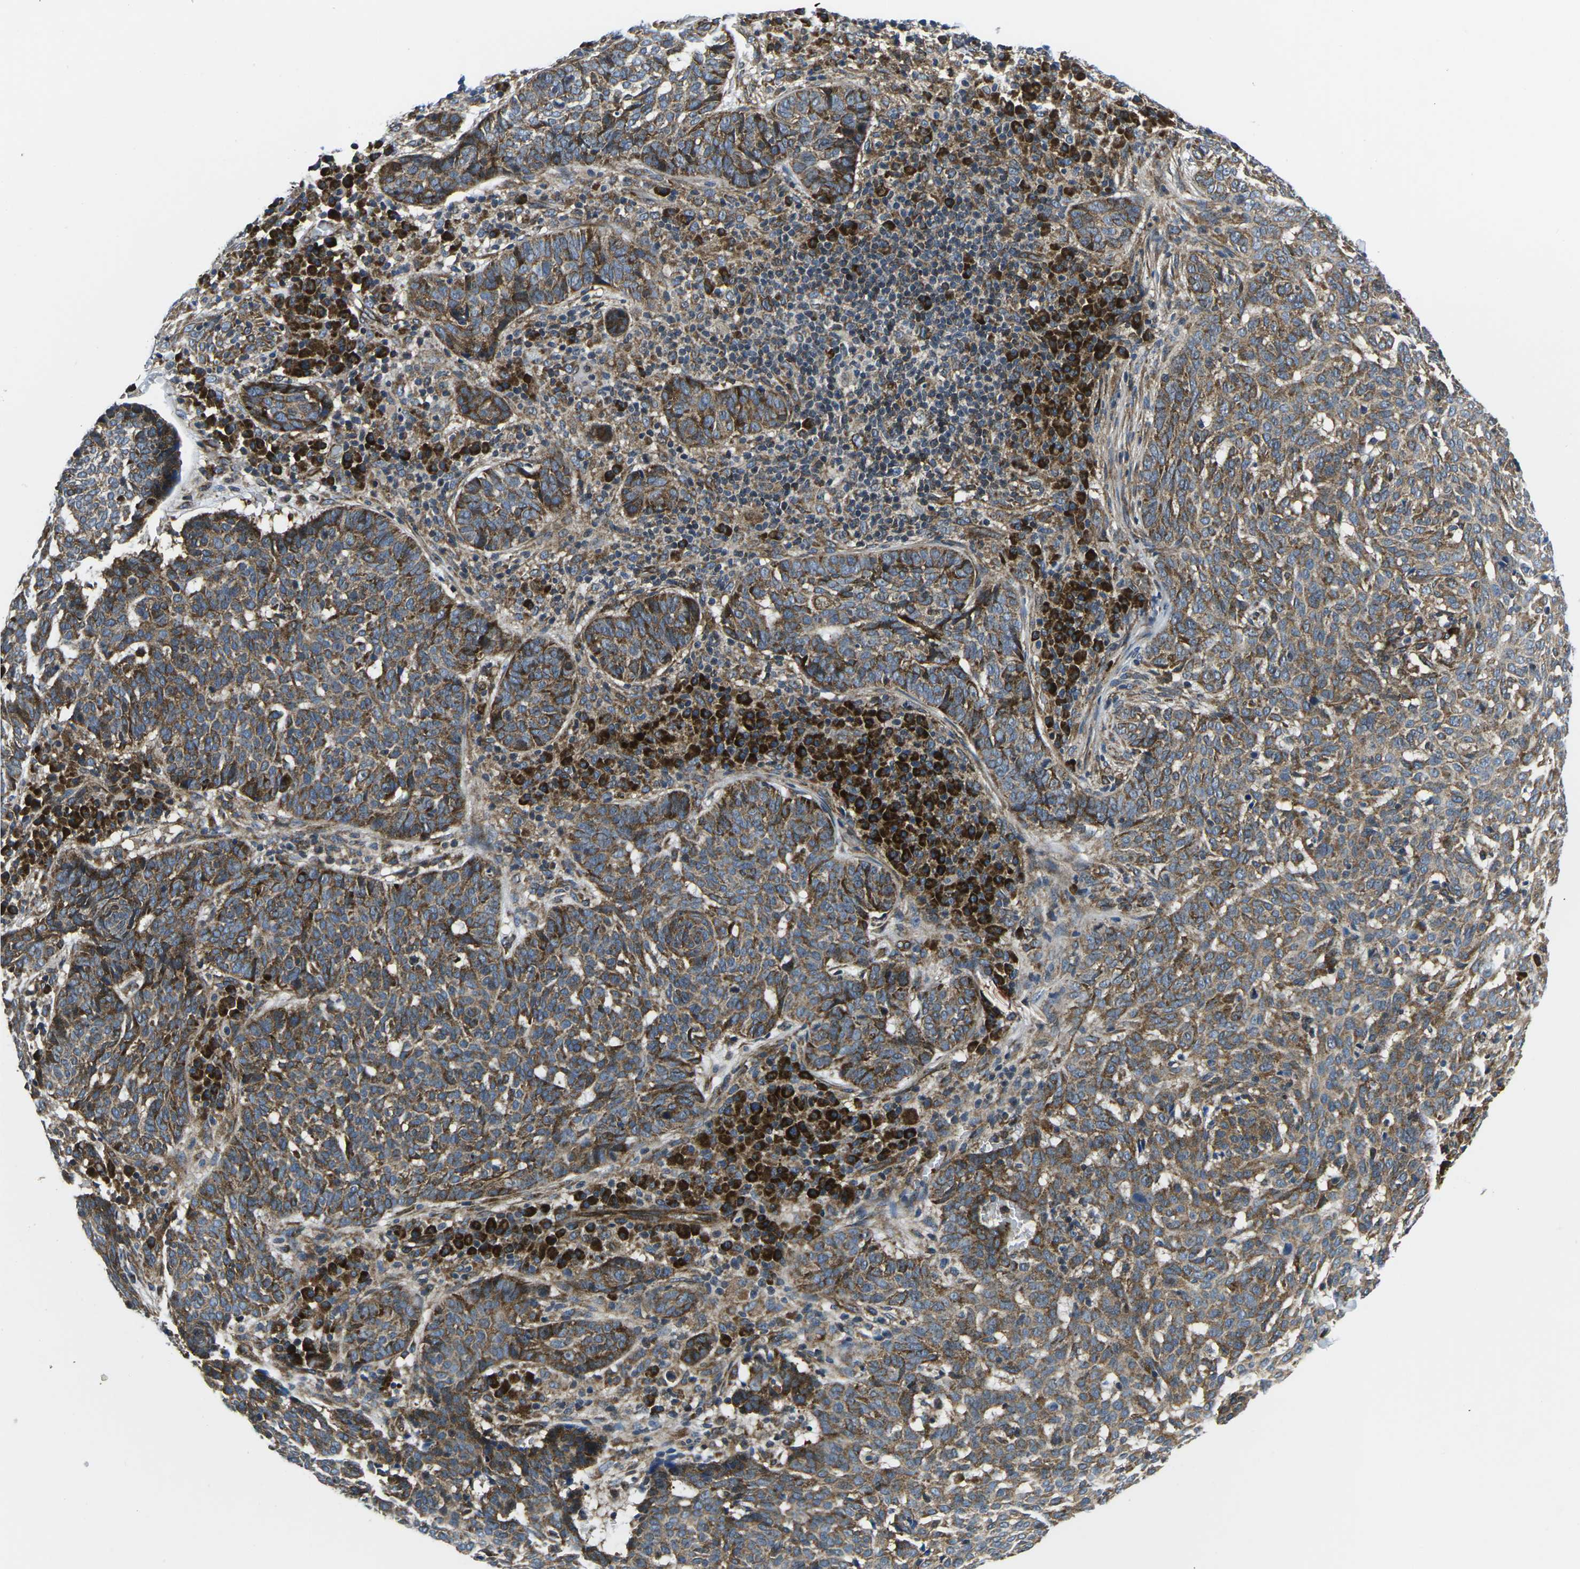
{"staining": {"intensity": "moderate", "quantity": ">75%", "location": "cytoplasmic/membranous"}, "tissue": "skin cancer", "cell_type": "Tumor cells", "image_type": "cancer", "snomed": [{"axis": "morphology", "description": "Basal cell carcinoma"}, {"axis": "topography", "description": "Skin"}], "caption": "An IHC photomicrograph of tumor tissue is shown. Protein staining in brown highlights moderate cytoplasmic/membranous positivity in skin cancer (basal cell carcinoma) within tumor cells.", "gene": "EIF4E", "patient": {"sex": "male", "age": 85}}